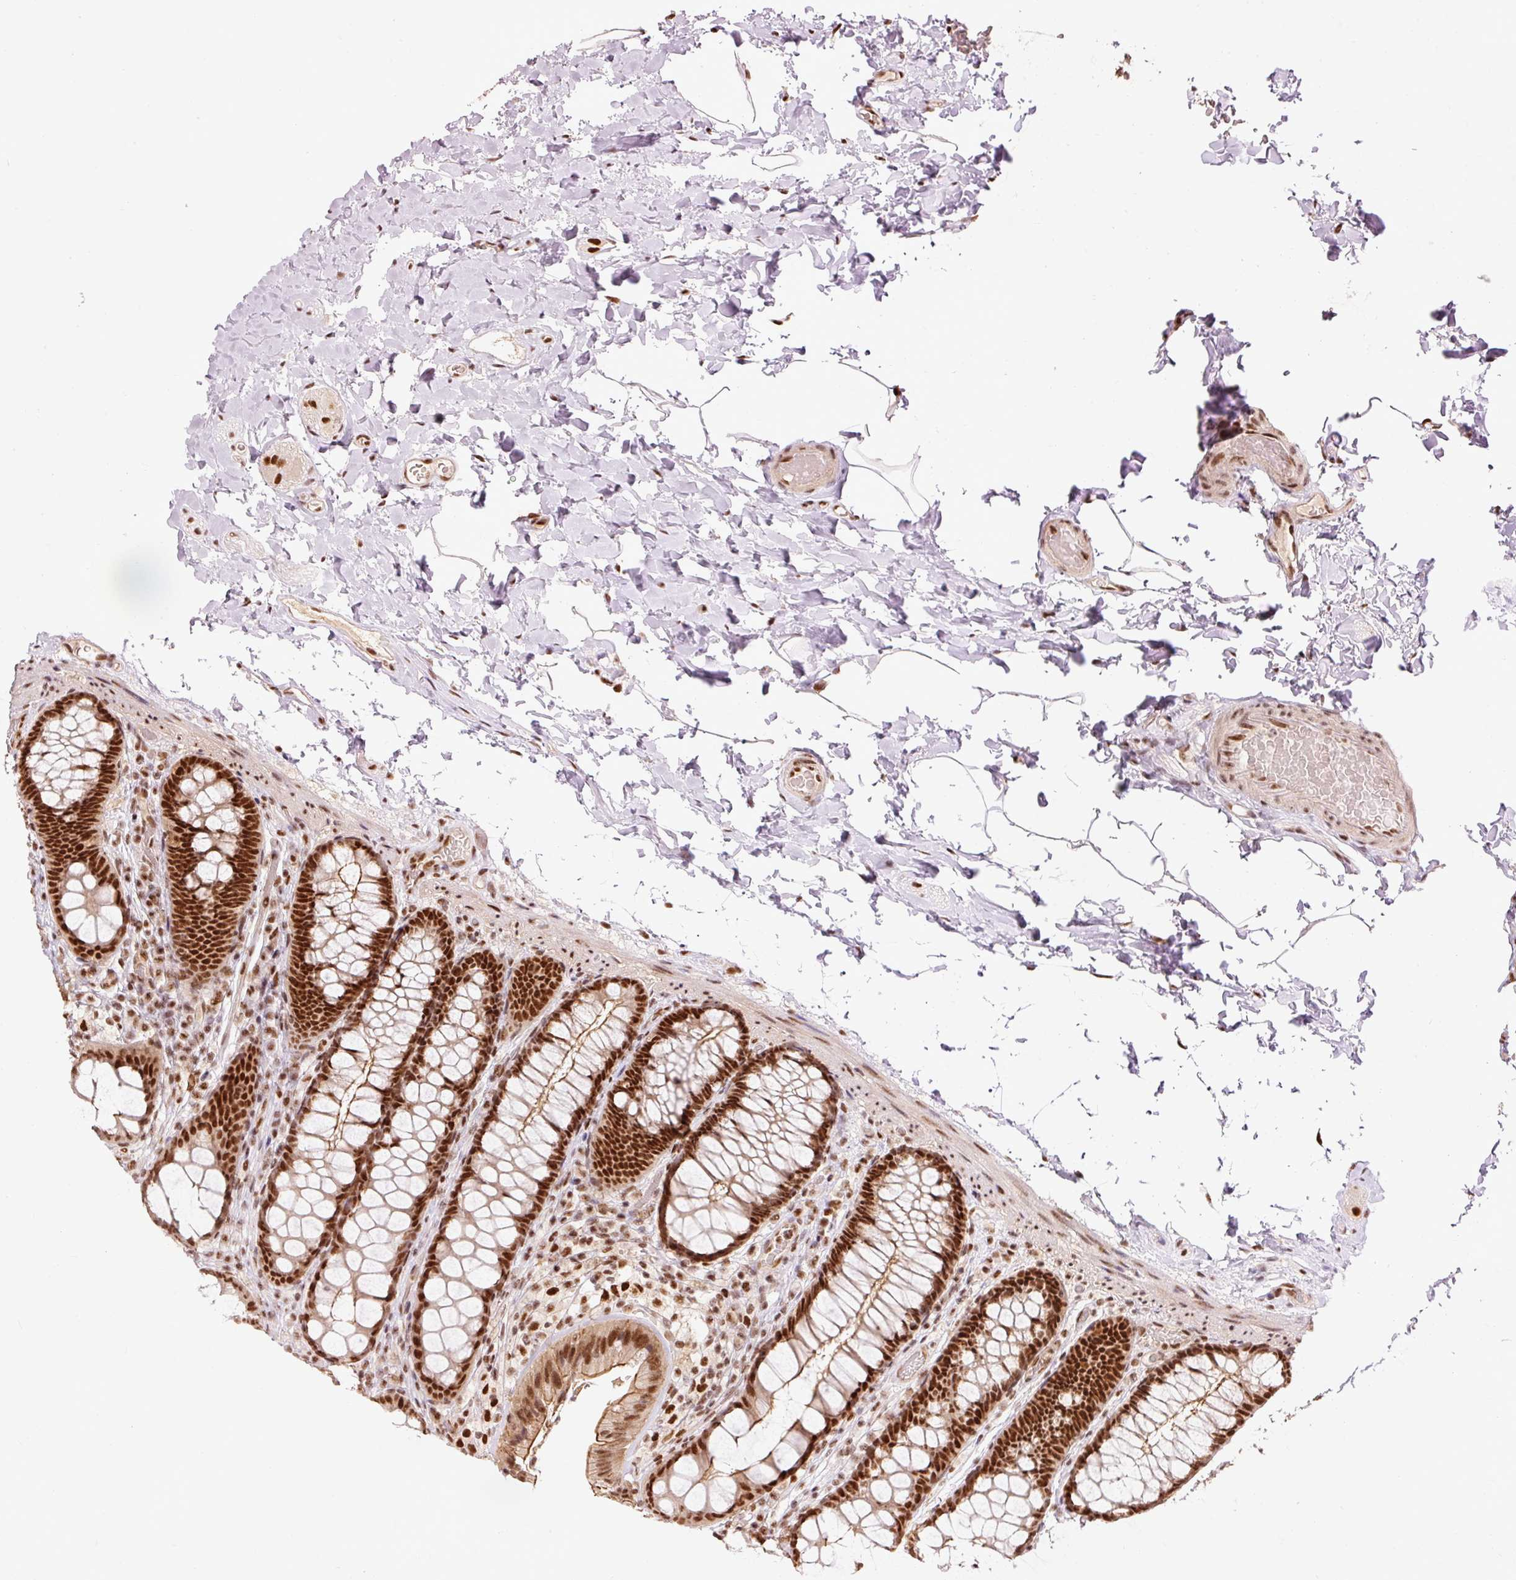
{"staining": {"intensity": "moderate", "quantity": ">75%", "location": "nuclear"}, "tissue": "colon", "cell_type": "Endothelial cells", "image_type": "normal", "snomed": [{"axis": "morphology", "description": "Normal tissue, NOS"}, {"axis": "topography", "description": "Colon"}], "caption": "The immunohistochemical stain shows moderate nuclear positivity in endothelial cells of unremarkable colon. (Stains: DAB (3,3'-diaminobenzidine) in brown, nuclei in blue, Microscopy: brightfield microscopy at high magnification).", "gene": "ZBTB44", "patient": {"sex": "male", "age": 46}}